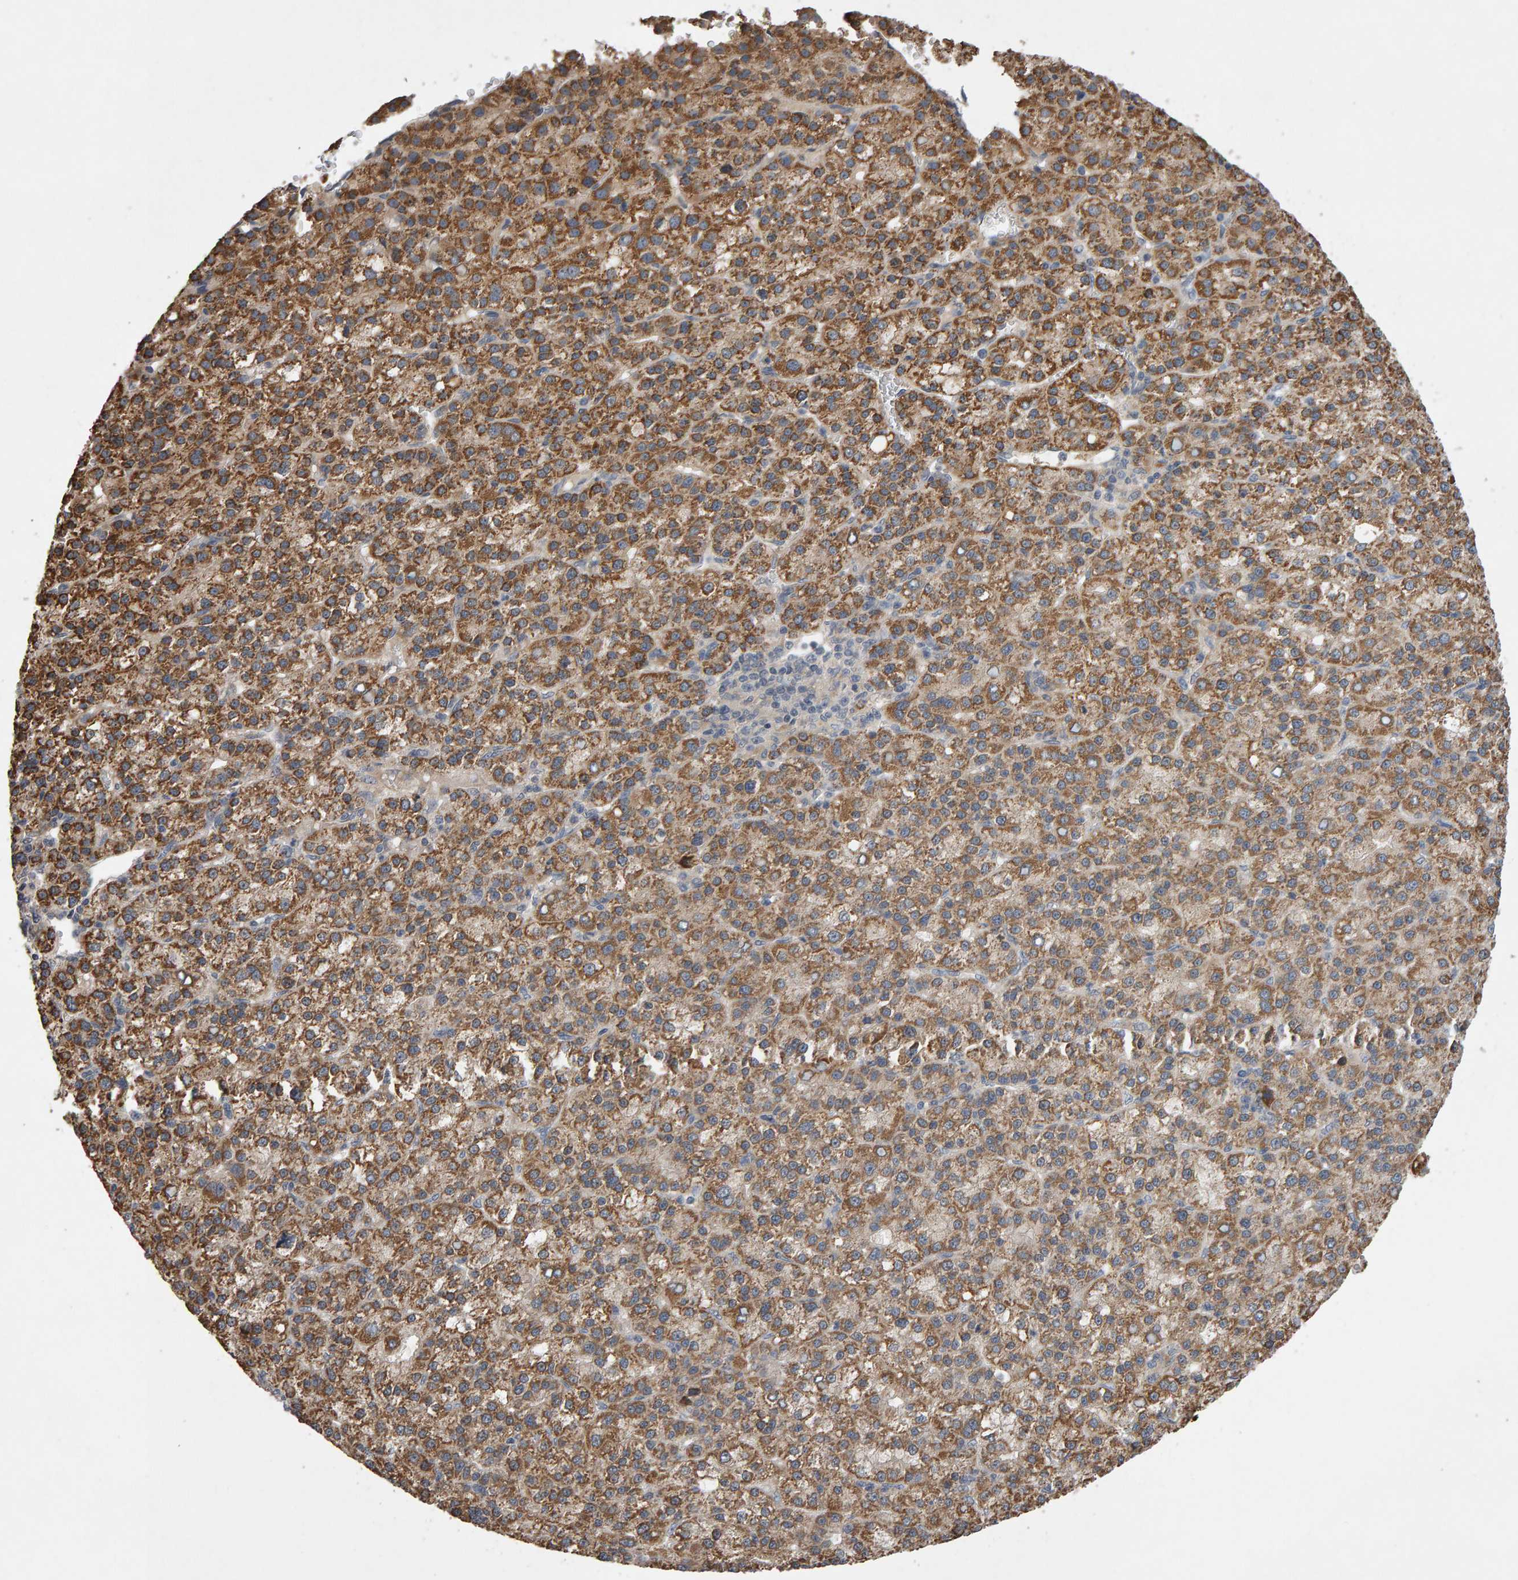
{"staining": {"intensity": "moderate", "quantity": ">75%", "location": "cytoplasmic/membranous"}, "tissue": "liver cancer", "cell_type": "Tumor cells", "image_type": "cancer", "snomed": [{"axis": "morphology", "description": "Carcinoma, Hepatocellular, NOS"}, {"axis": "topography", "description": "Liver"}], "caption": "The micrograph reveals a brown stain indicating the presence of a protein in the cytoplasmic/membranous of tumor cells in hepatocellular carcinoma (liver). The protein of interest is stained brown, and the nuclei are stained in blue (DAB (3,3'-diaminobenzidine) IHC with brightfield microscopy, high magnification).", "gene": "COASY", "patient": {"sex": "female", "age": 58}}